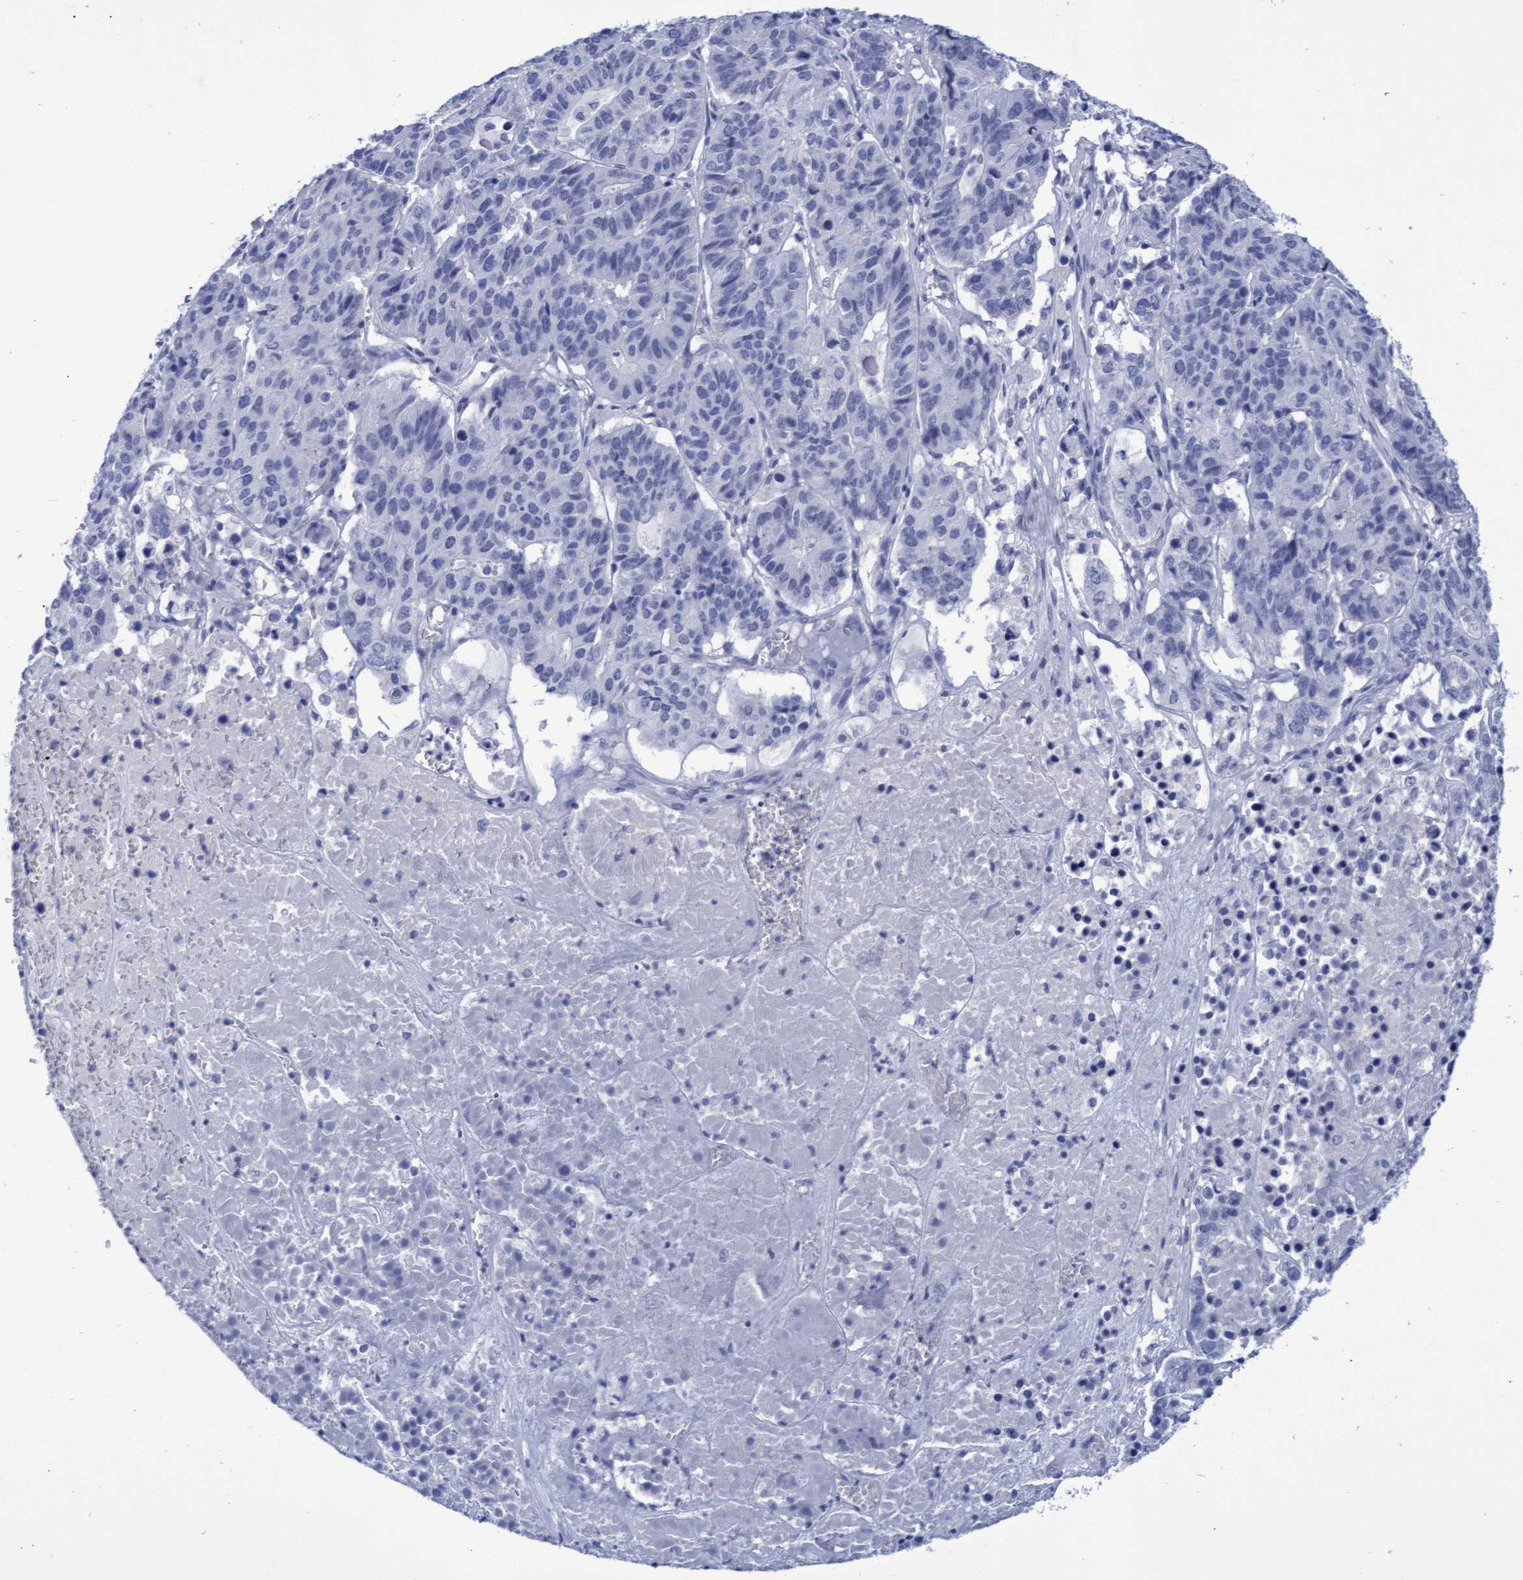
{"staining": {"intensity": "negative", "quantity": "none", "location": "none"}, "tissue": "pancreatic cancer", "cell_type": "Tumor cells", "image_type": "cancer", "snomed": [{"axis": "morphology", "description": "Adenocarcinoma, NOS"}, {"axis": "topography", "description": "Pancreas"}], "caption": "An image of human pancreatic adenocarcinoma is negative for staining in tumor cells. (Brightfield microscopy of DAB (3,3'-diaminobenzidine) immunohistochemistry at high magnification).", "gene": "INSL6", "patient": {"sex": "male", "age": 50}}